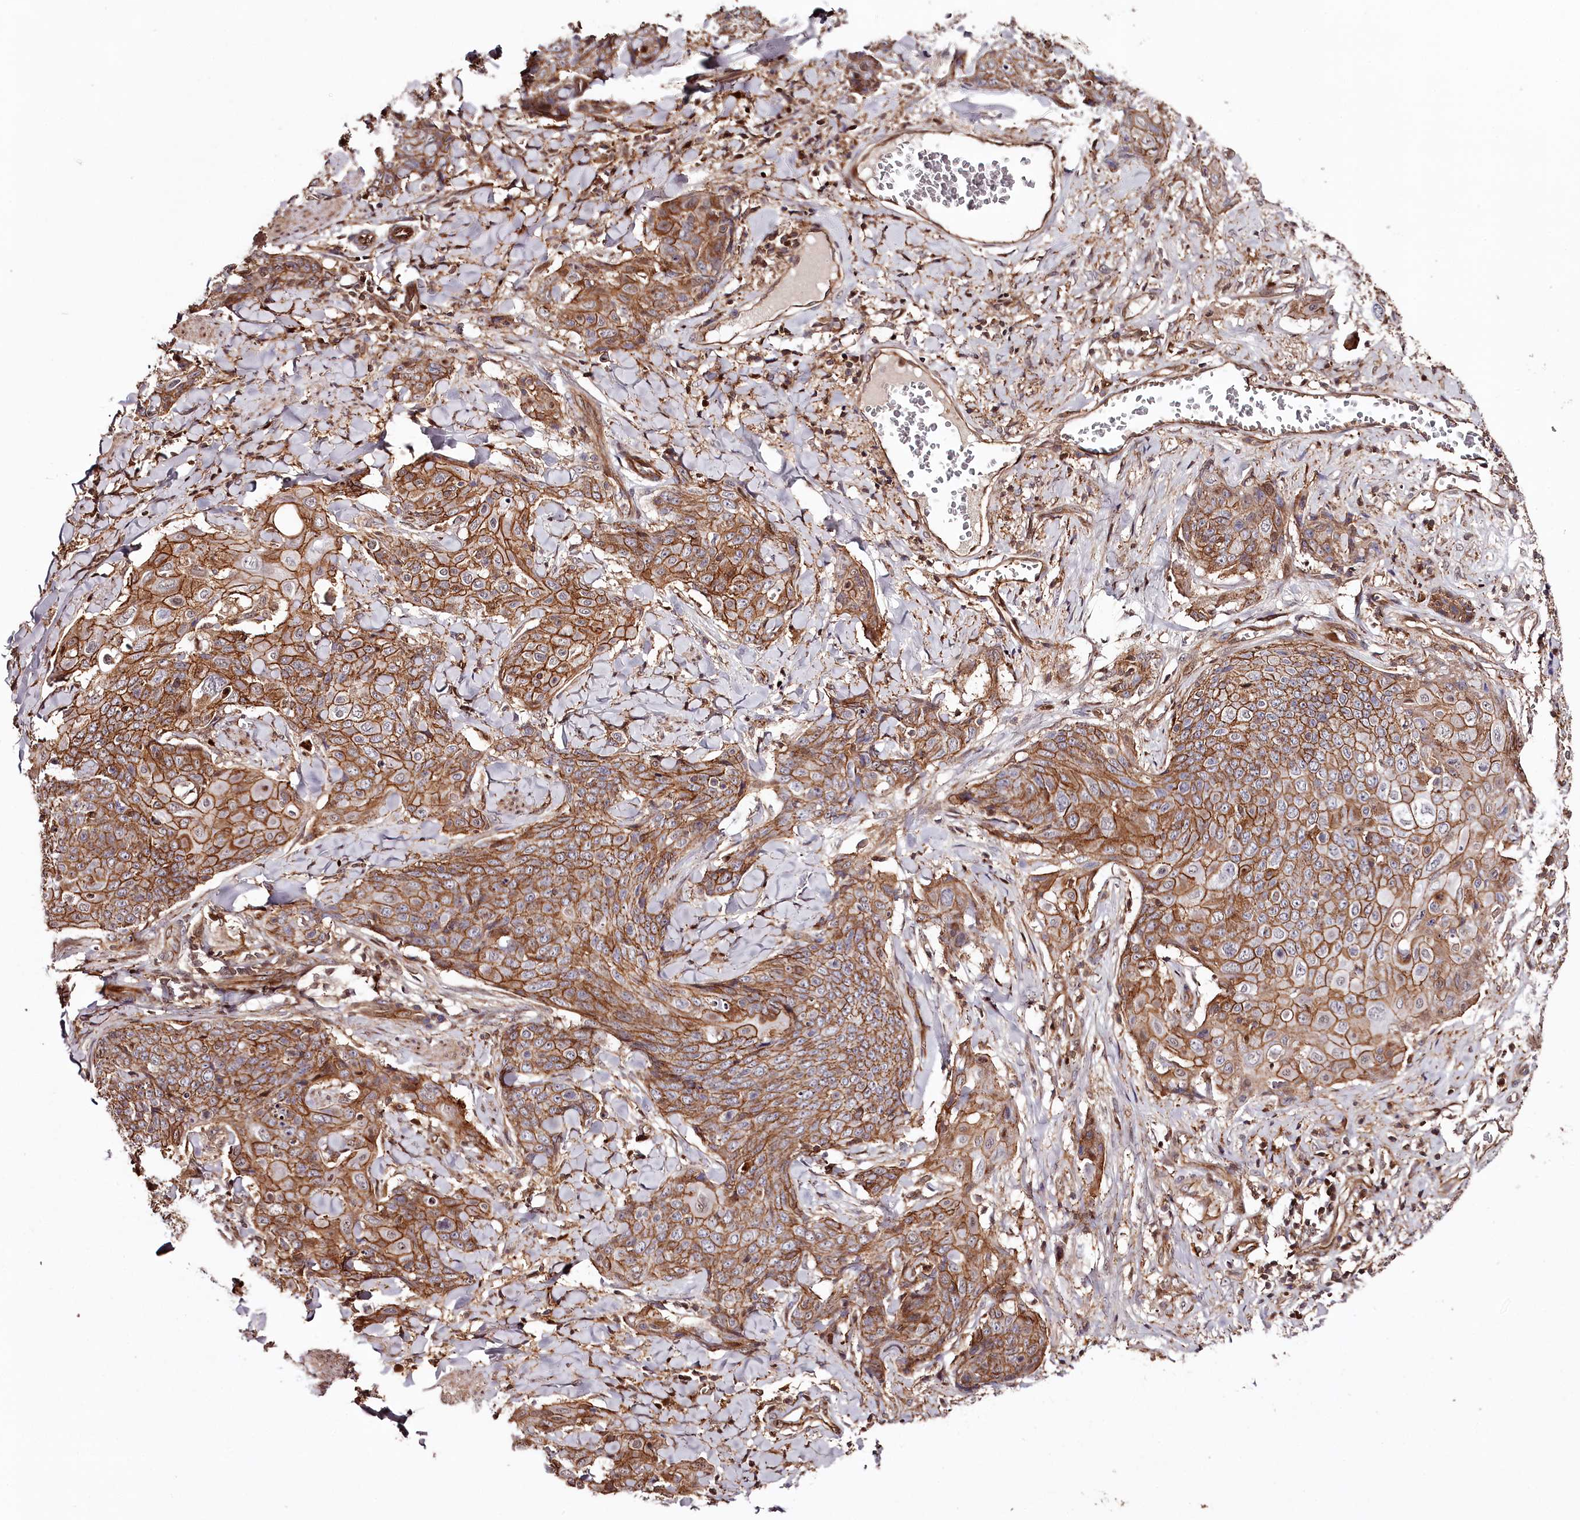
{"staining": {"intensity": "moderate", "quantity": ">75%", "location": "cytoplasmic/membranous"}, "tissue": "skin cancer", "cell_type": "Tumor cells", "image_type": "cancer", "snomed": [{"axis": "morphology", "description": "Squamous cell carcinoma, NOS"}, {"axis": "topography", "description": "Skin"}, {"axis": "topography", "description": "Vulva"}], "caption": "Brown immunohistochemical staining in human squamous cell carcinoma (skin) shows moderate cytoplasmic/membranous expression in approximately >75% of tumor cells.", "gene": "KIF14", "patient": {"sex": "female", "age": 85}}